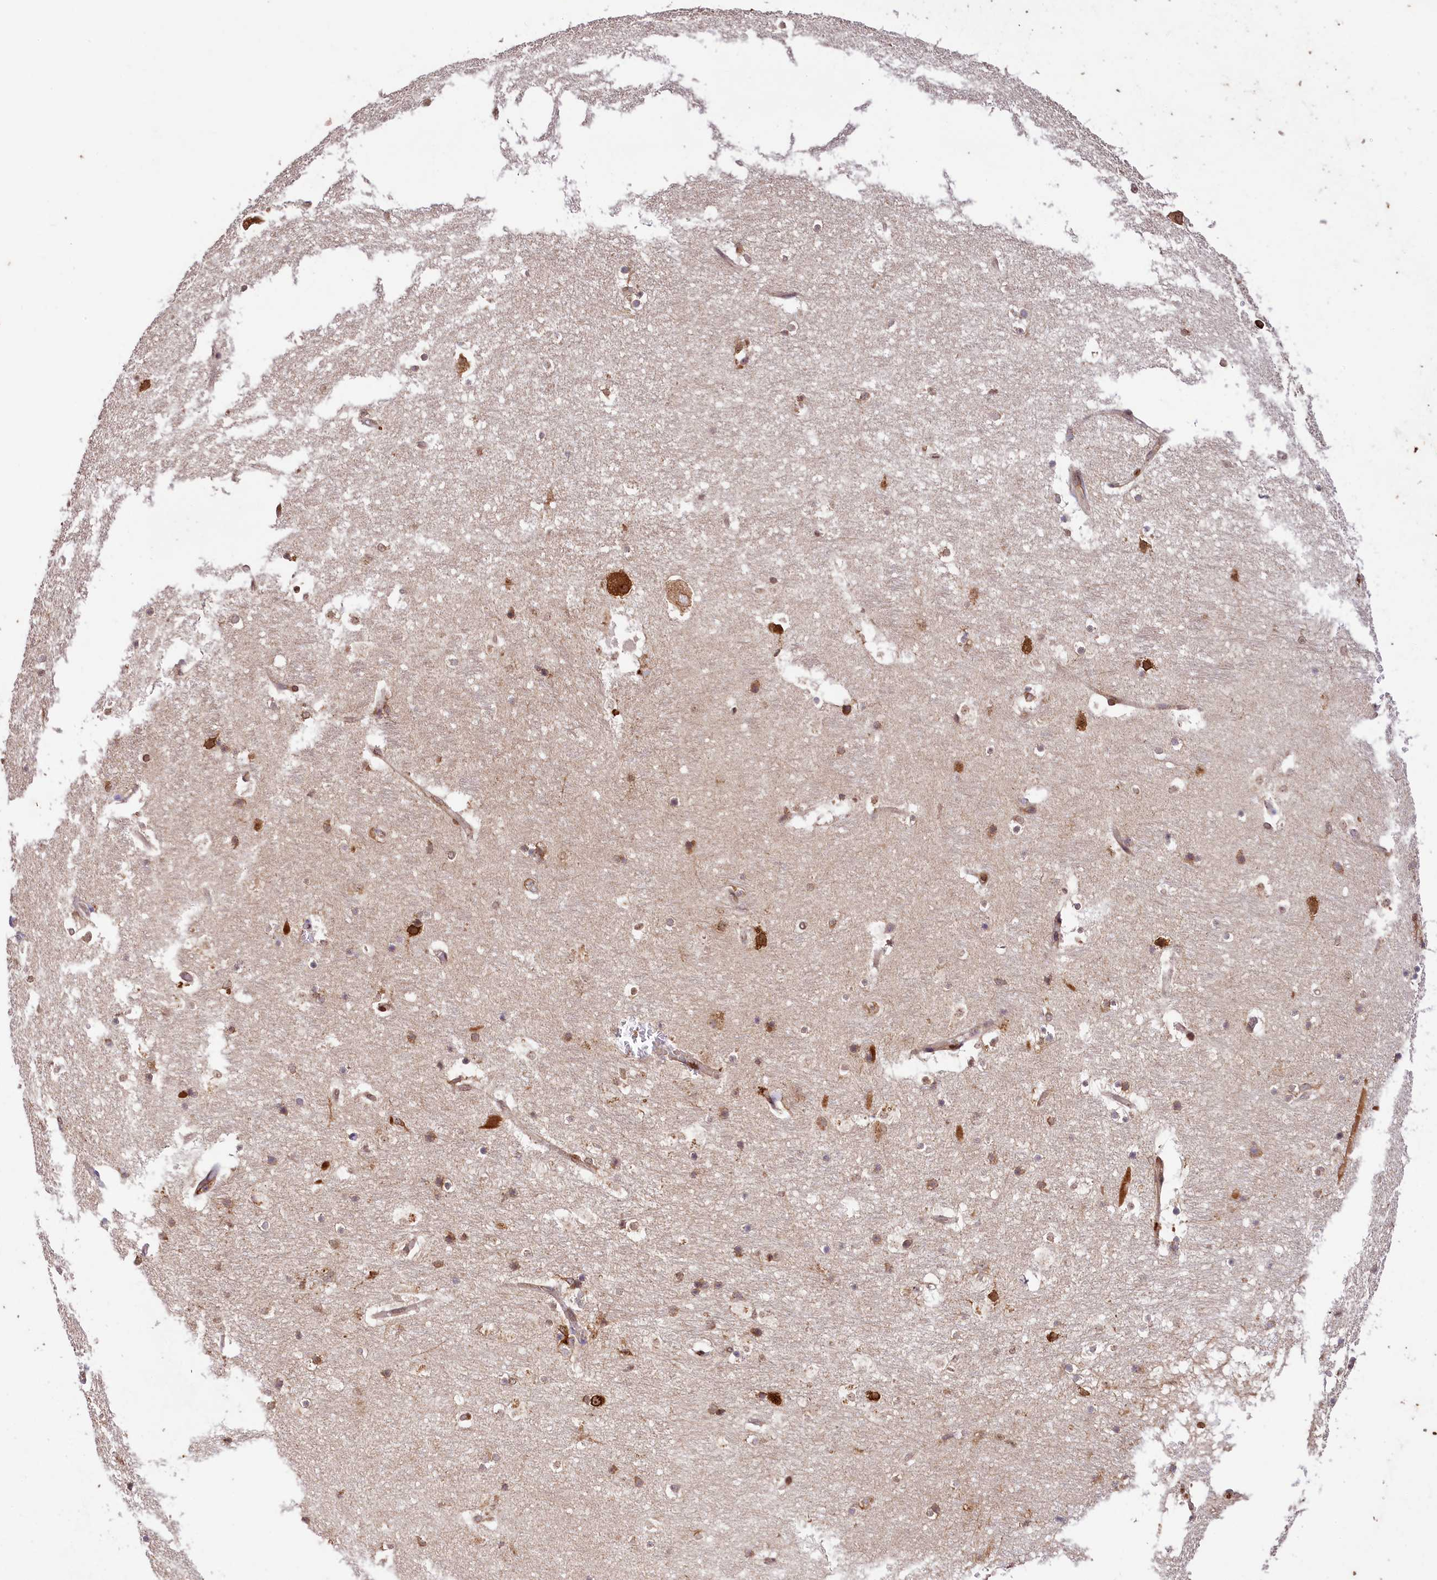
{"staining": {"intensity": "moderate", "quantity": "25%-75%", "location": "cytoplasmic/membranous"}, "tissue": "hippocampus", "cell_type": "Glial cells", "image_type": "normal", "snomed": [{"axis": "morphology", "description": "Normal tissue, NOS"}, {"axis": "topography", "description": "Hippocampus"}], "caption": "This micrograph displays immunohistochemistry staining of benign human hippocampus, with medium moderate cytoplasmic/membranous staining in approximately 25%-75% of glial cells.", "gene": "LARP4", "patient": {"sex": "female", "age": 52}}